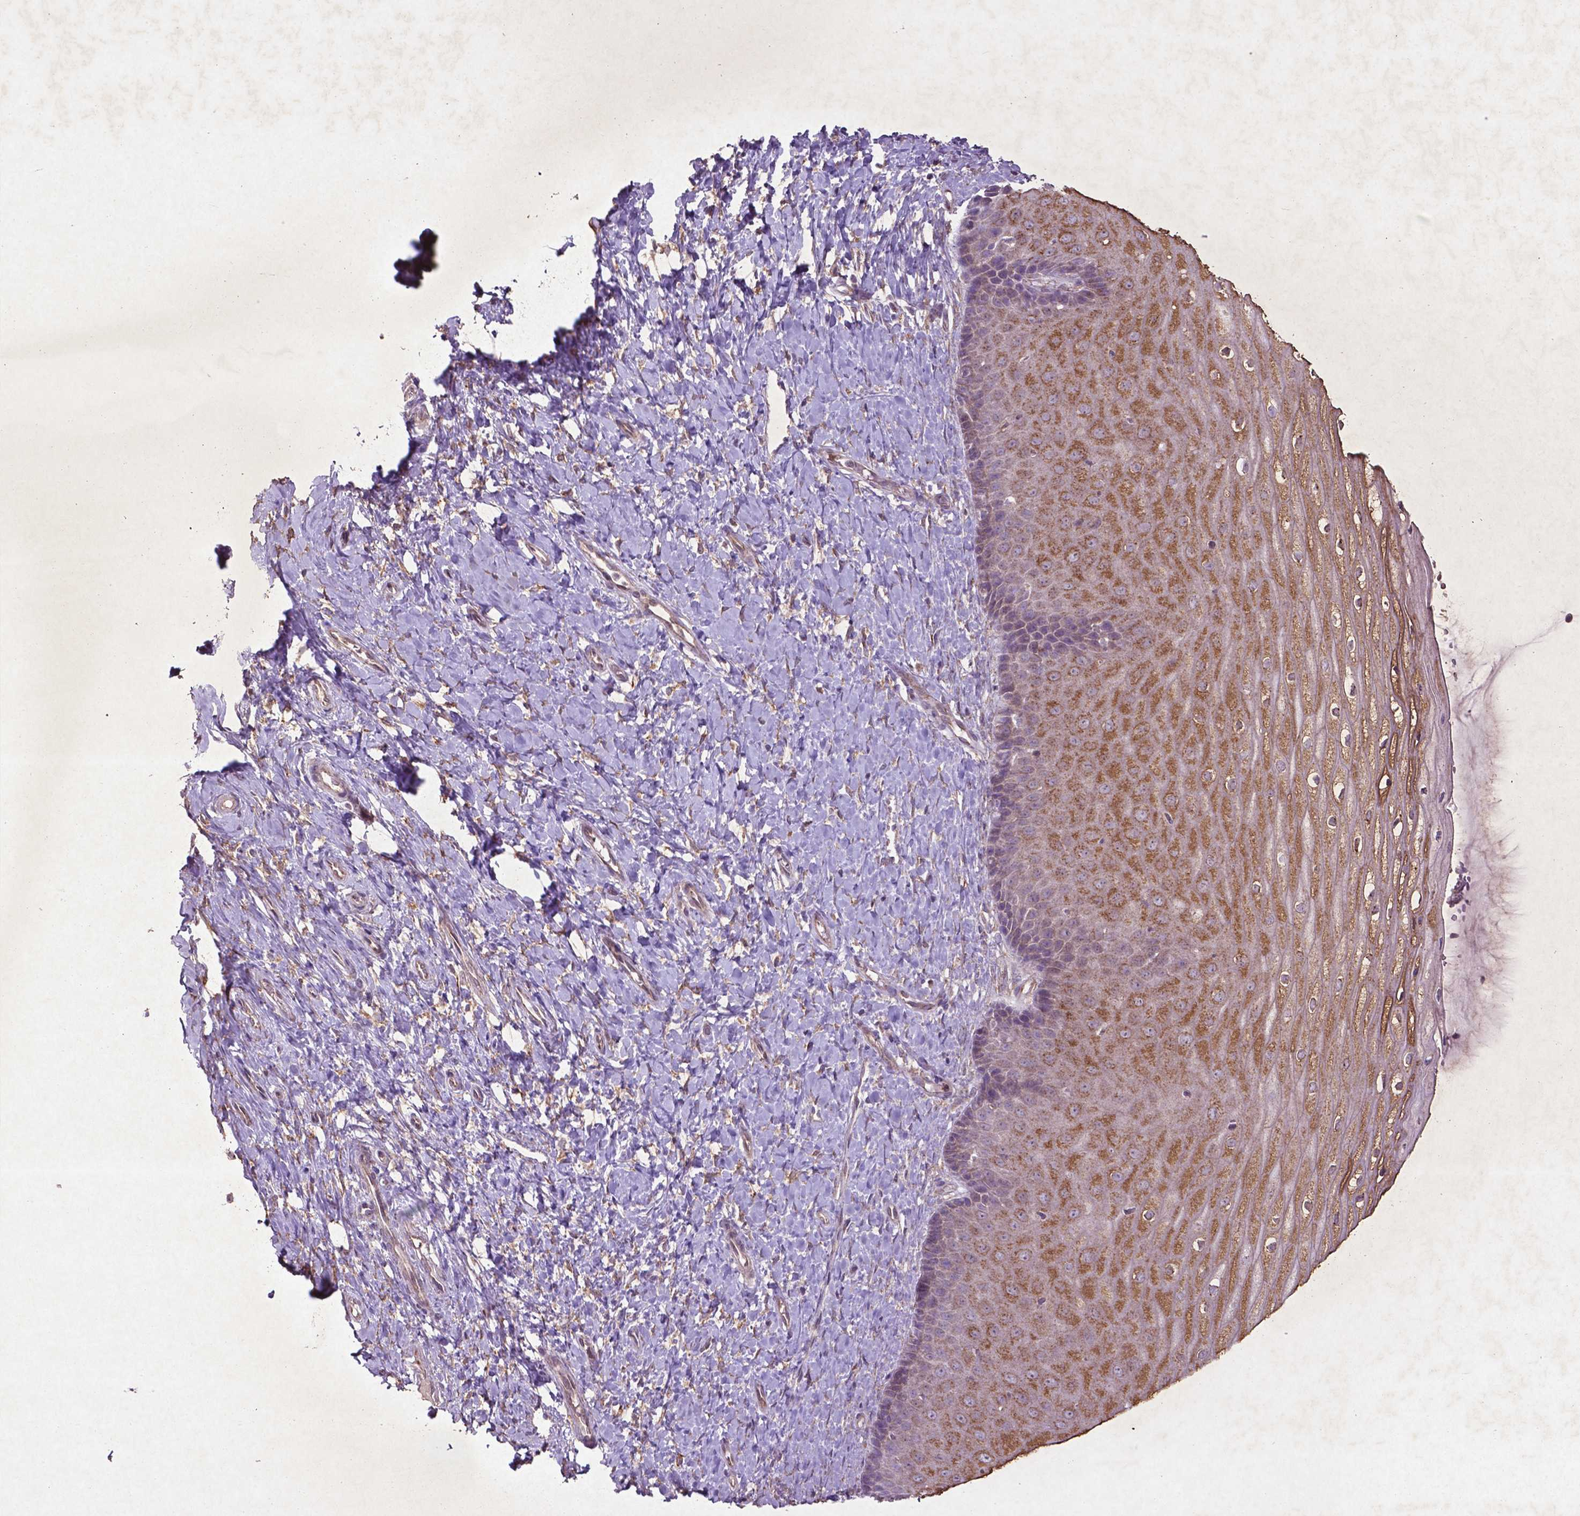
{"staining": {"intensity": "moderate", "quantity": ">75%", "location": "cytoplasmic/membranous"}, "tissue": "cervix", "cell_type": "Glandular cells", "image_type": "normal", "snomed": [{"axis": "morphology", "description": "Normal tissue, NOS"}, {"axis": "topography", "description": "Cervix"}], "caption": "Immunohistochemical staining of normal human cervix exhibits >75% levels of moderate cytoplasmic/membranous protein staining in about >75% of glandular cells.", "gene": "MTOR", "patient": {"sex": "female", "age": 37}}